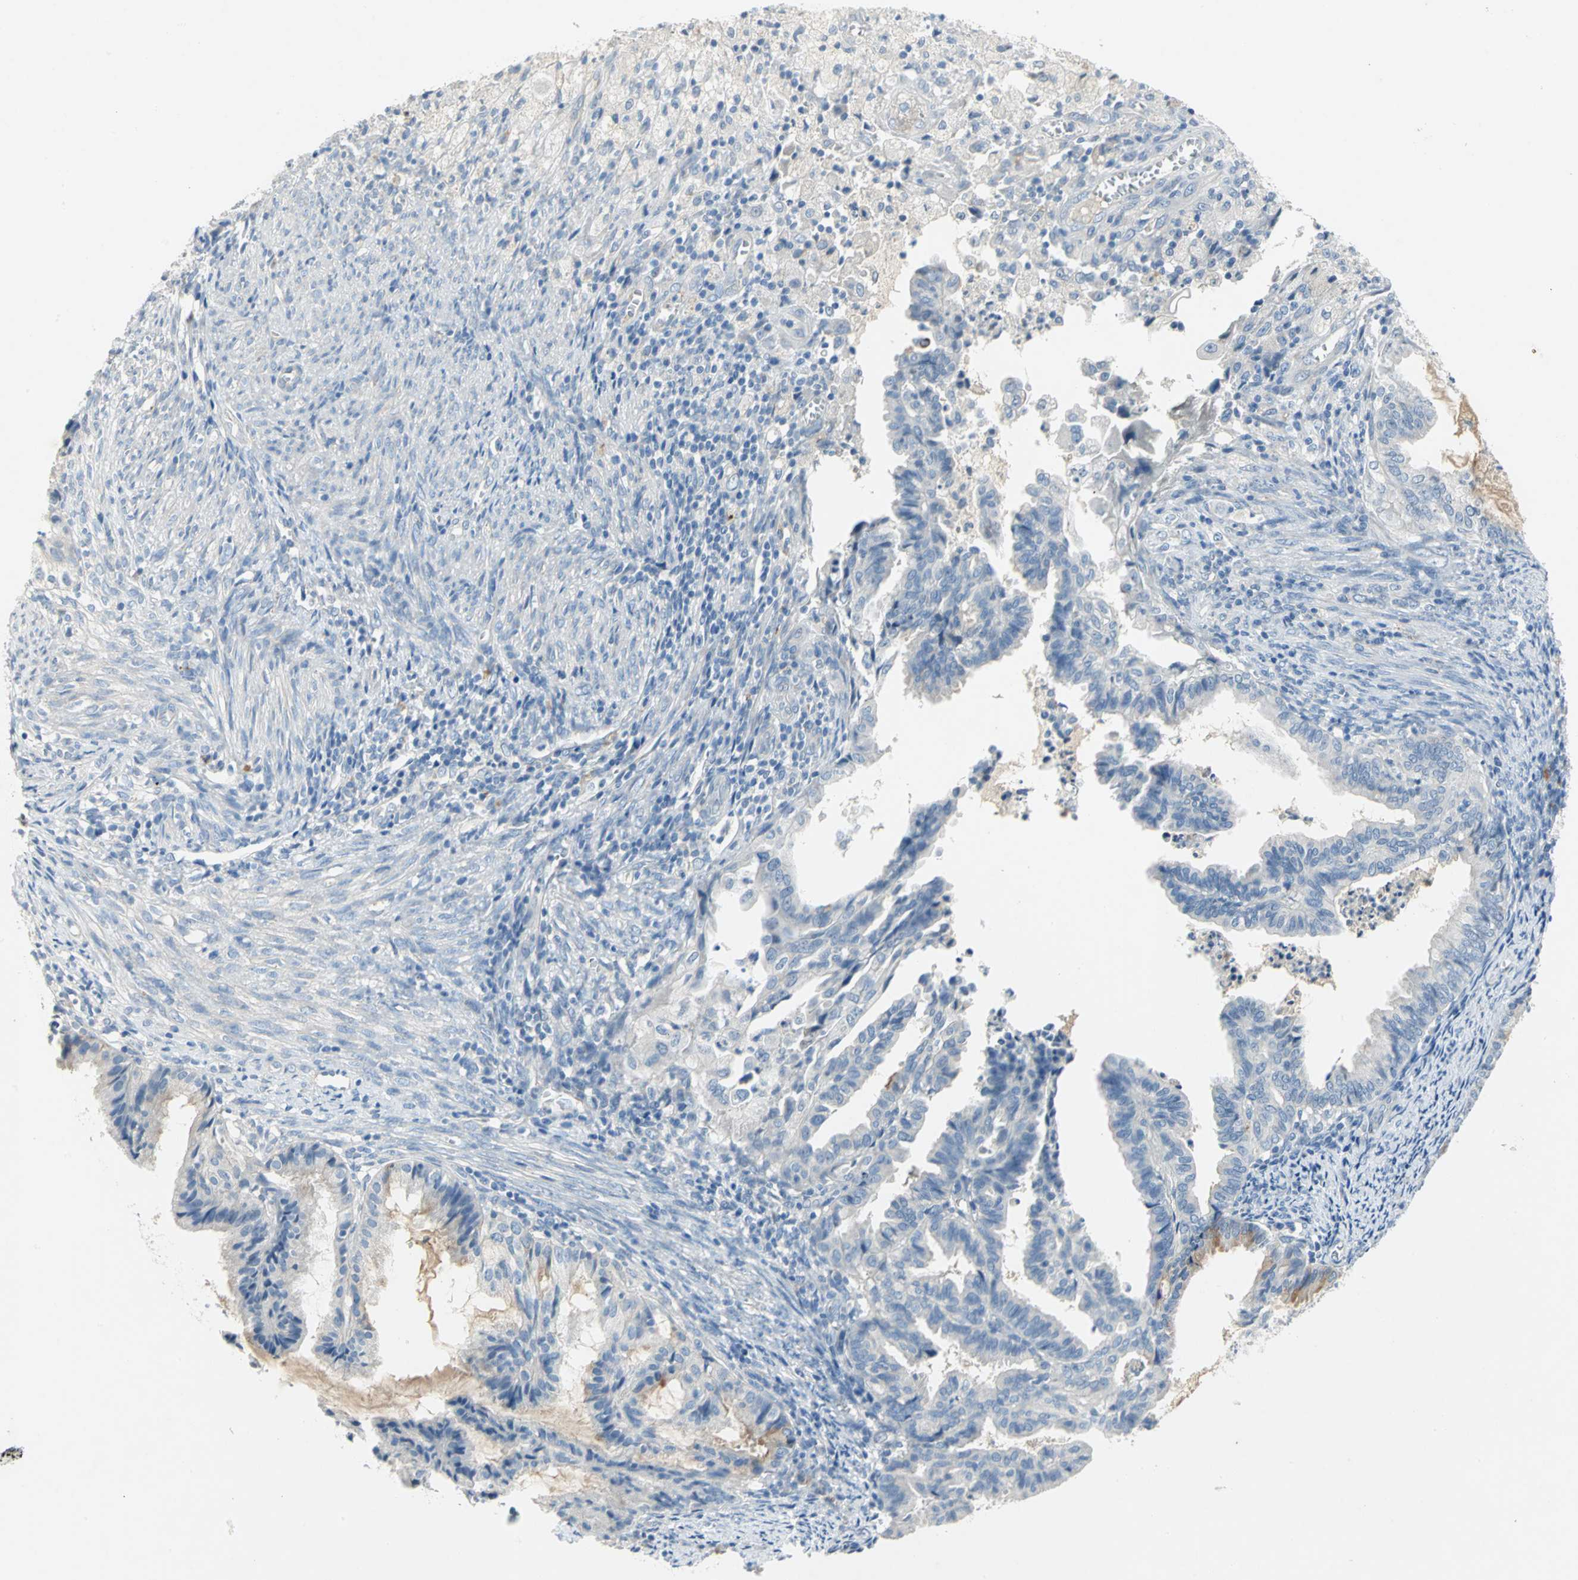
{"staining": {"intensity": "negative", "quantity": "none", "location": "none"}, "tissue": "cervical cancer", "cell_type": "Tumor cells", "image_type": "cancer", "snomed": [{"axis": "morphology", "description": "Normal tissue, NOS"}, {"axis": "morphology", "description": "Adenocarcinoma, NOS"}, {"axis": "topography", "description": "Cervix"}, {"axis": "topography", "description": "Endometrium"}], "caption": "Histopathology image shows no significant protein staining in tumor cells of cervical adenocarcinoma. (Immunohistochemistry, brightfield microscopy, high magnification).", "gene": "PTGDS", "patient": {"sex": "female", "age": 86}}